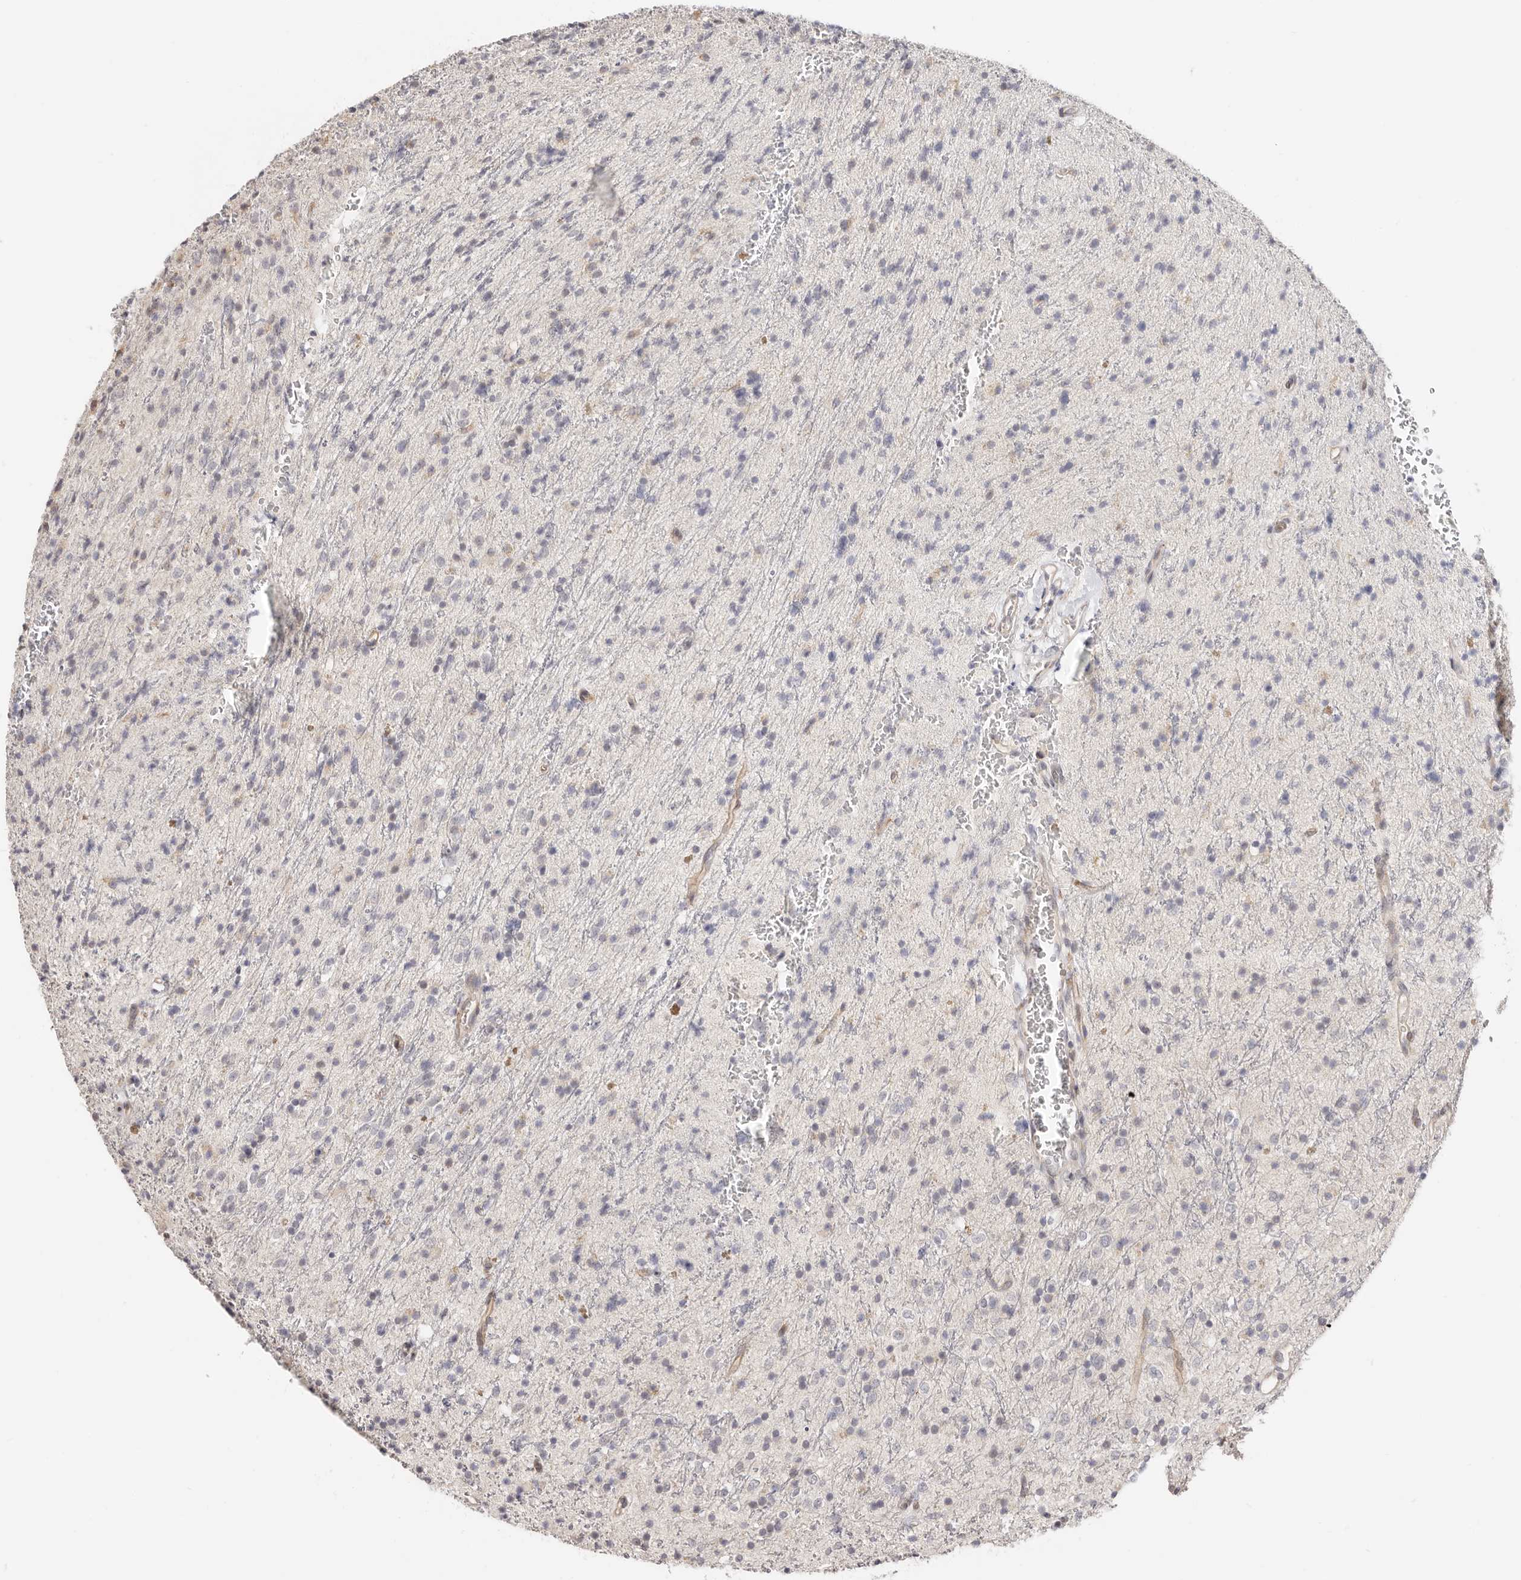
{"staining": {"intensity": "negative", "quantity": "none", "location": "none"}, "tissue": "glioma", "cell_type": "Tumor cells", "image_type": "cancer", "snomed": [{"axis": "morphology", "description": "Glioma, malignant, High grade"}, {"axis": "topography", "description": "Brain"}], "caption": "This is an immunohistochemistry image of human malignant glioma (high-grade). There is no positivity in tumor cells.", "gene": "BCL2L15", "patient": {"sex": "male", "age": 34}}